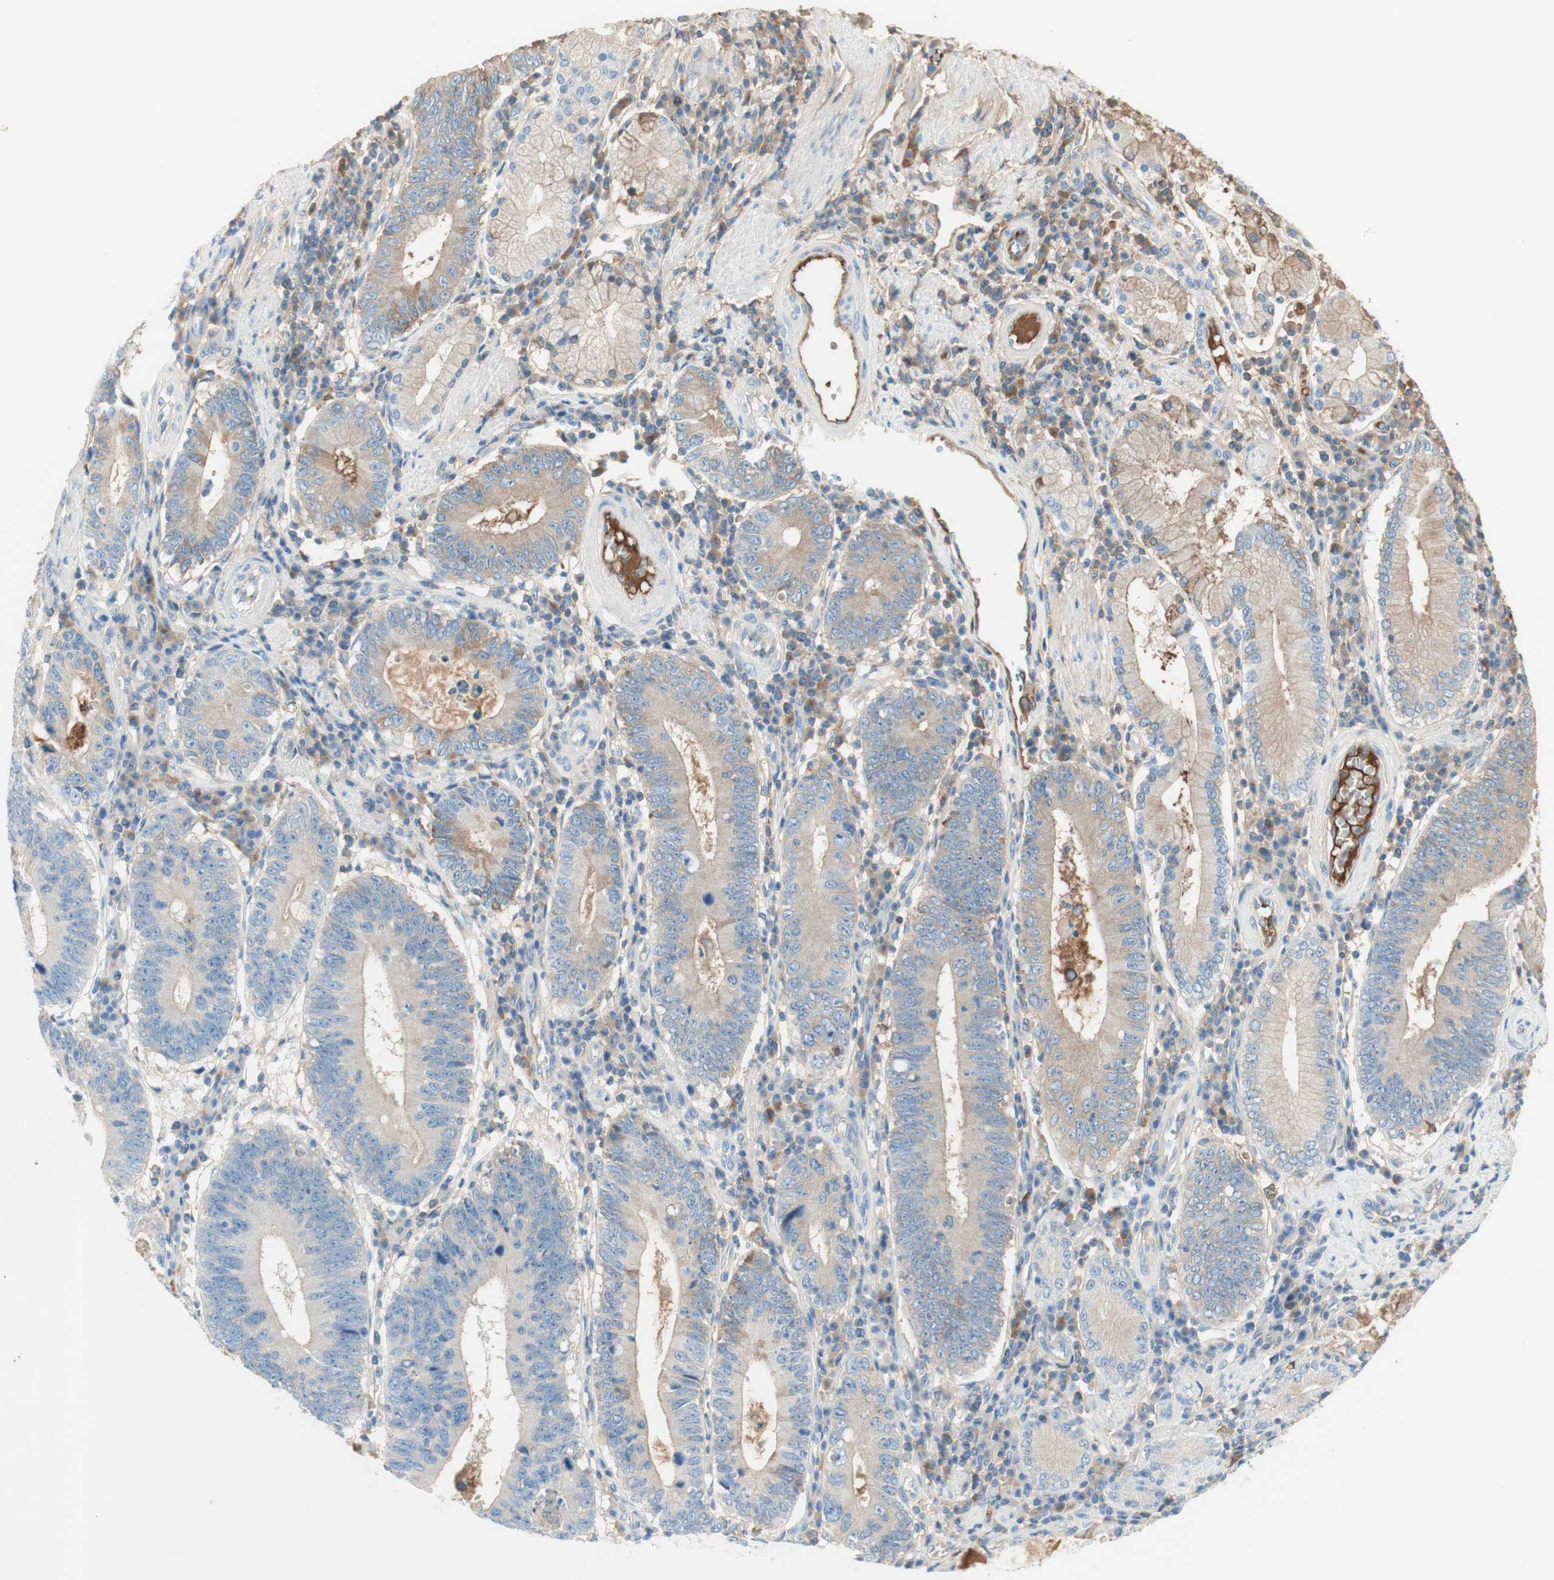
{"staining": {"intensity": "weak", "quantity": "25%-75%", "location": "cytoplasmic/membranous"}, "tissue": "stomach cancer", "cell_type": "Tumor cells", "image_type": "cancer", "snomed": [{"axis": "morphology", "description": "Adenocarcinoma, NOS"}, {"axis": "topography", "description": "Stomach"}], "caption": "Tumor cells show low levels of weak cytoplasmic/membranous staining in about 25%-75% of cells in stomach adenocarcinoma.", "gene": "KNG1", "patient": {"sex": "male", "age": 59}}